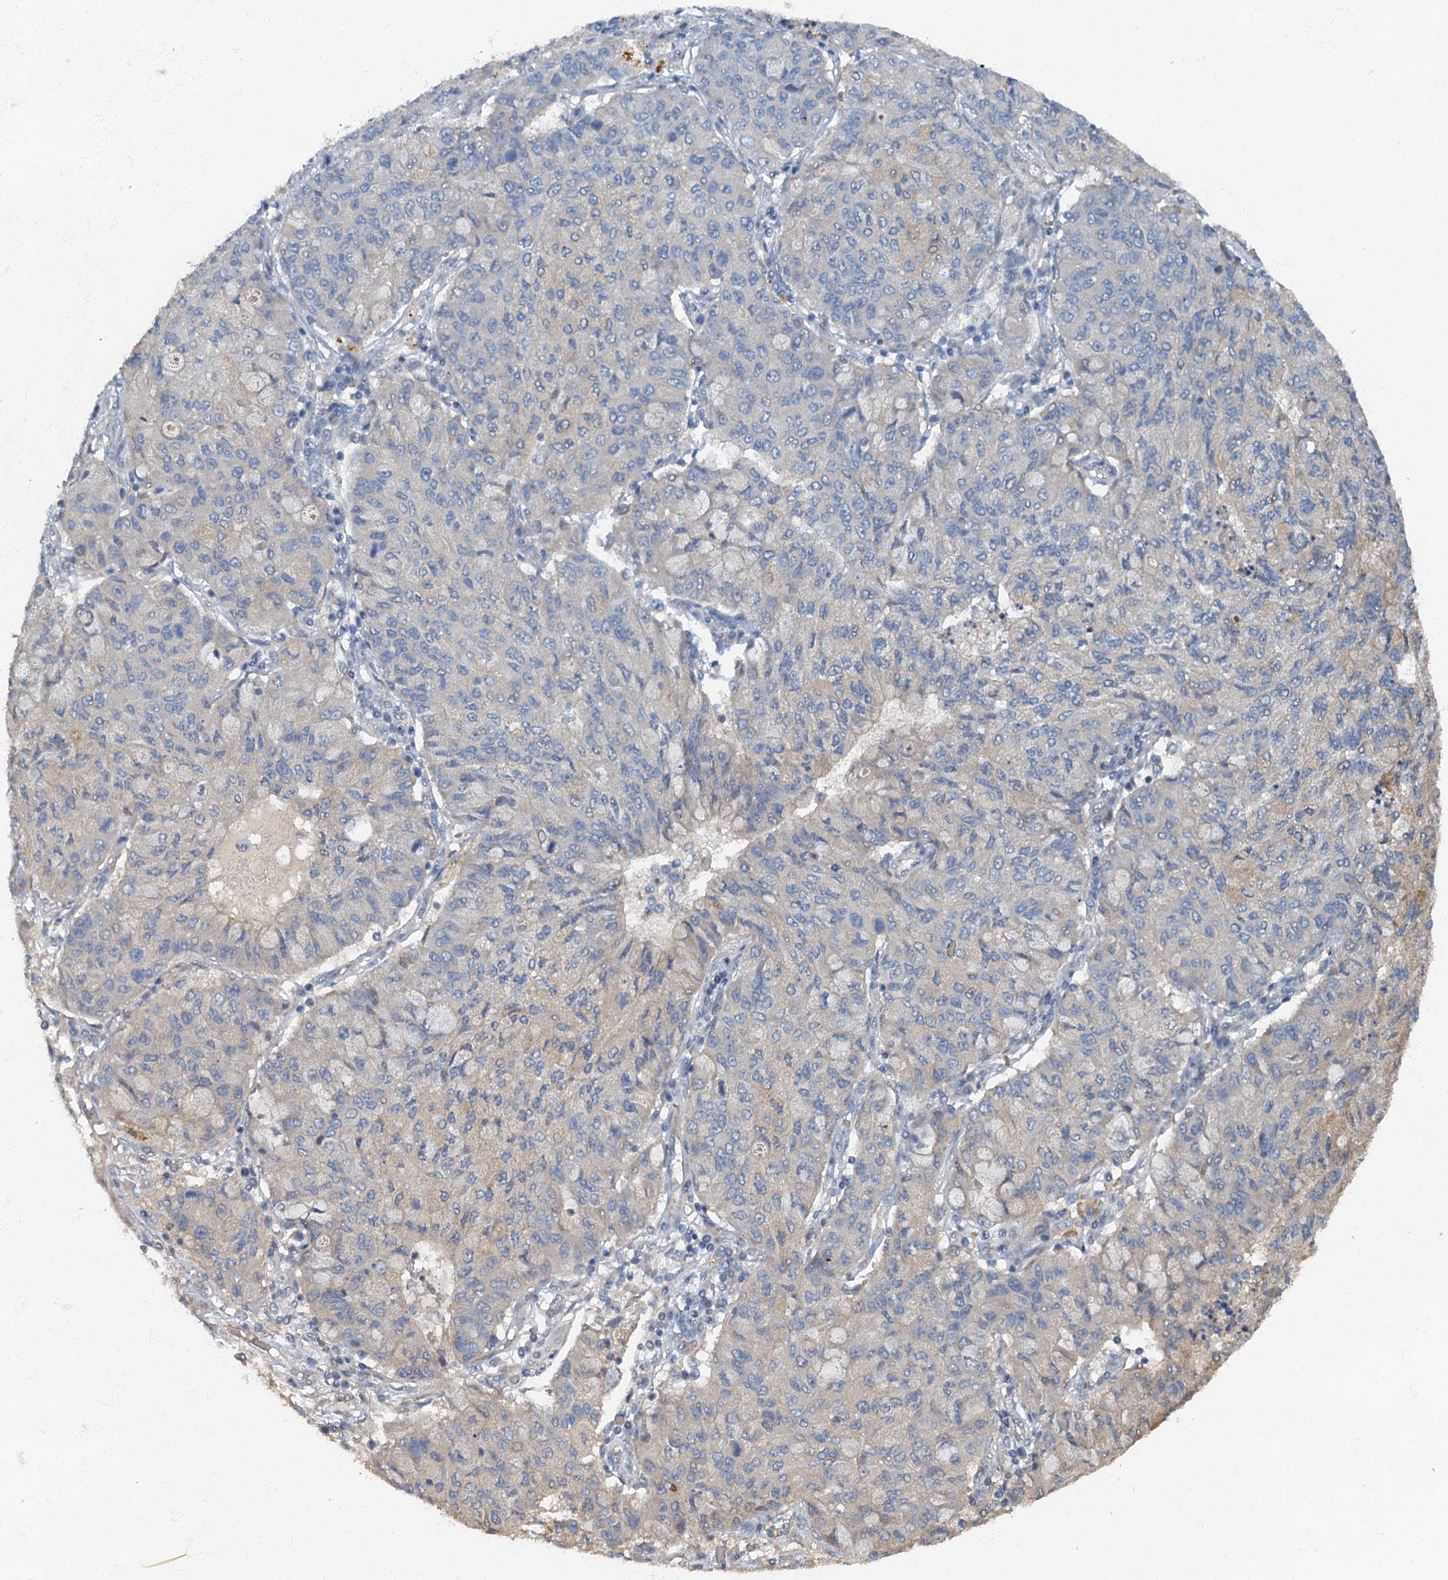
{"staining": {"intensity": "negative", "quantity": "none", "location": "none"}, "tissue": "lung cancer", "cell_type": "Tumor cells", "image_type": "cancer", "snomed": [{"axis": "morphology", "description": "Squamous cell carcinoma, NOS"}, {"axis": "topography", "description": "Lung"}], "caption": "Tumor cells show no significant expression in squamous cell carcinoma (lung). (DAB (3,3'-diaminobenzidine) immunohistochemistry visualized using brightfield microscopy, high magnification).", "gene": "ARL11", "patient": {"sex": "male", "age": 74}}